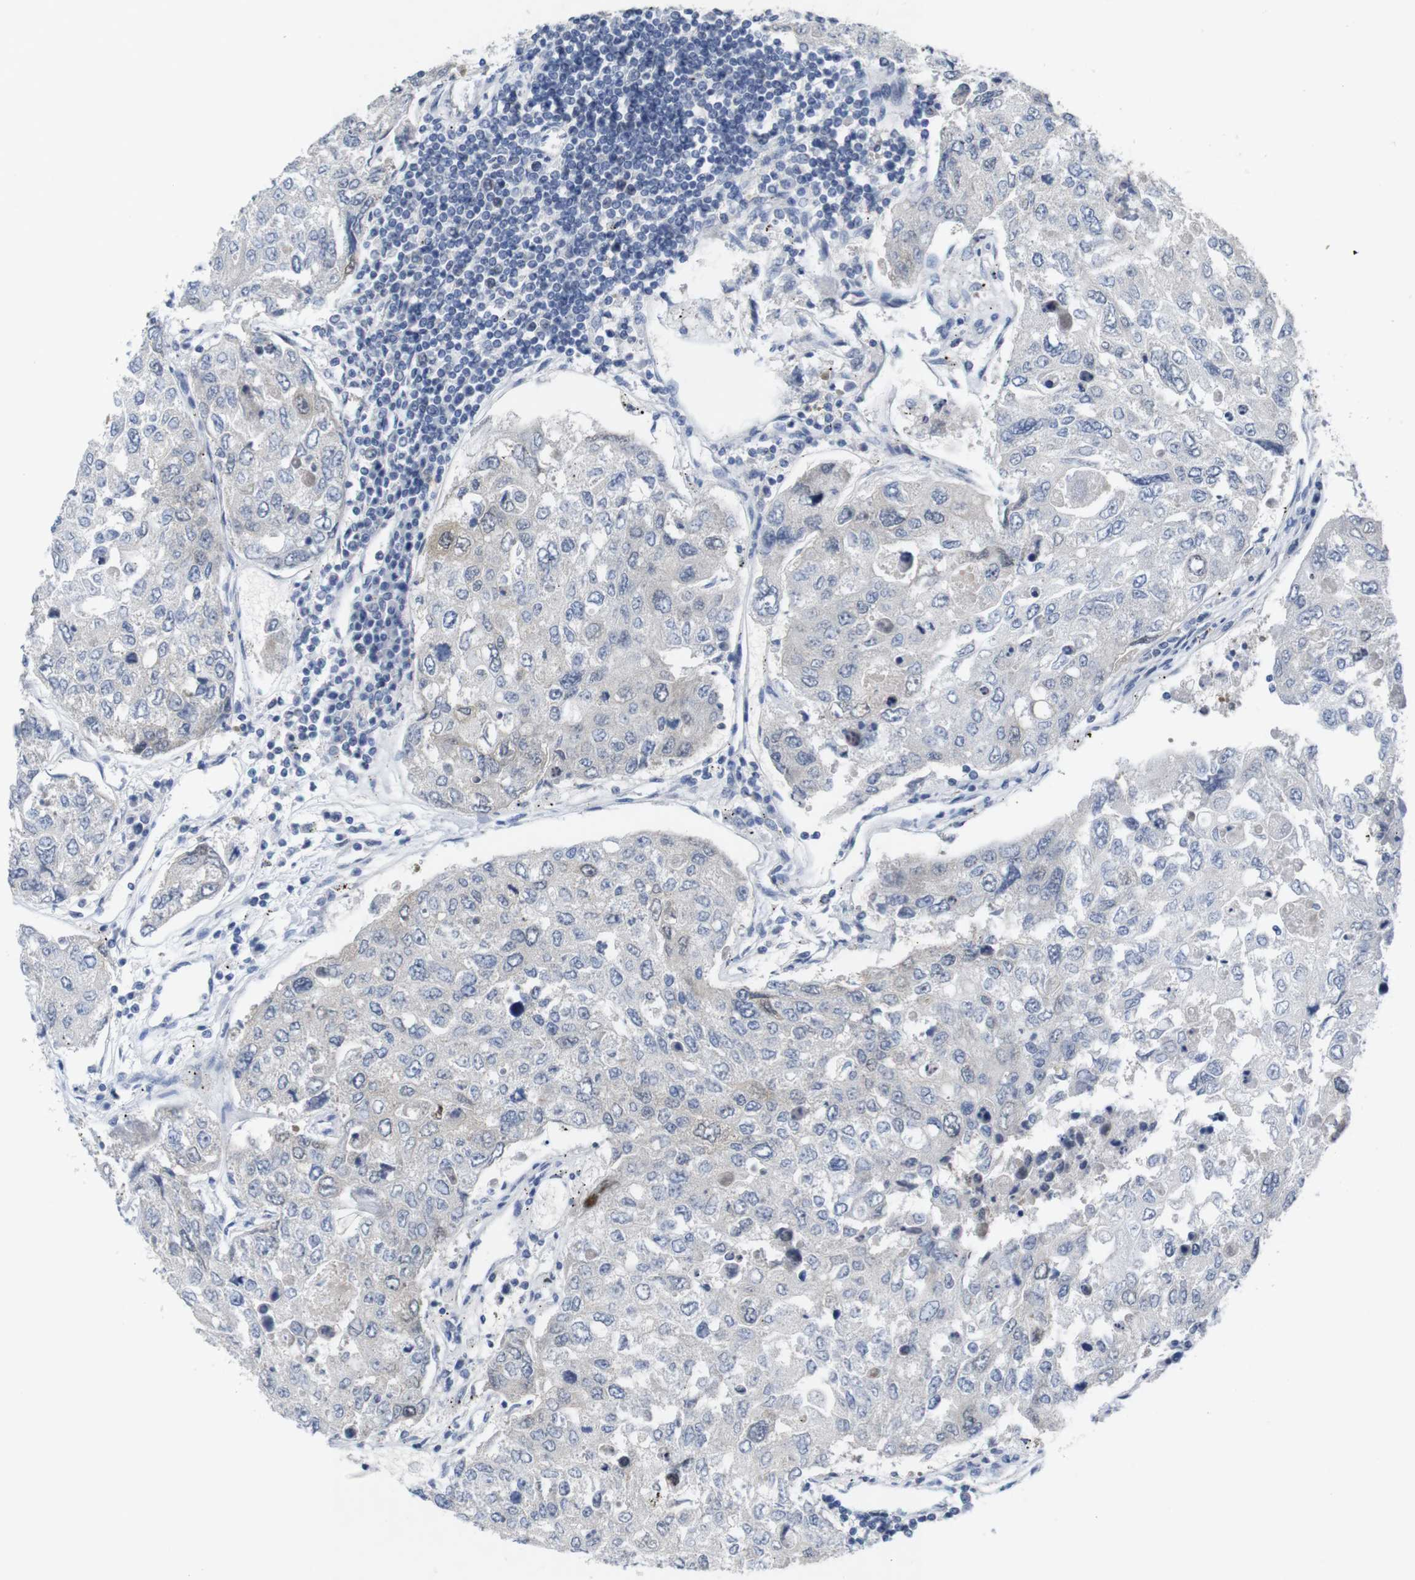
{"staining": {"intensity": "negative", "quantity": "none", "location": "none"}, "tissue": "urothelial cancer", "cell_type": "Tumor cells", "image_type": "cancer", "snomed": [{"axis": "morphology", "description": "Urothelial carcinoma, High grade"}, {"axis": "topography", "description": "Lymph node"}, {"axis": "topography", "description": "Urinary bladder"}], "caption": "Histopathology image shows no protein staining in tumor cells of urothelial carcinoma (high-grade) tissue.", "gene": "CDK2", "patient": {"sex": "male", "age": 51}}